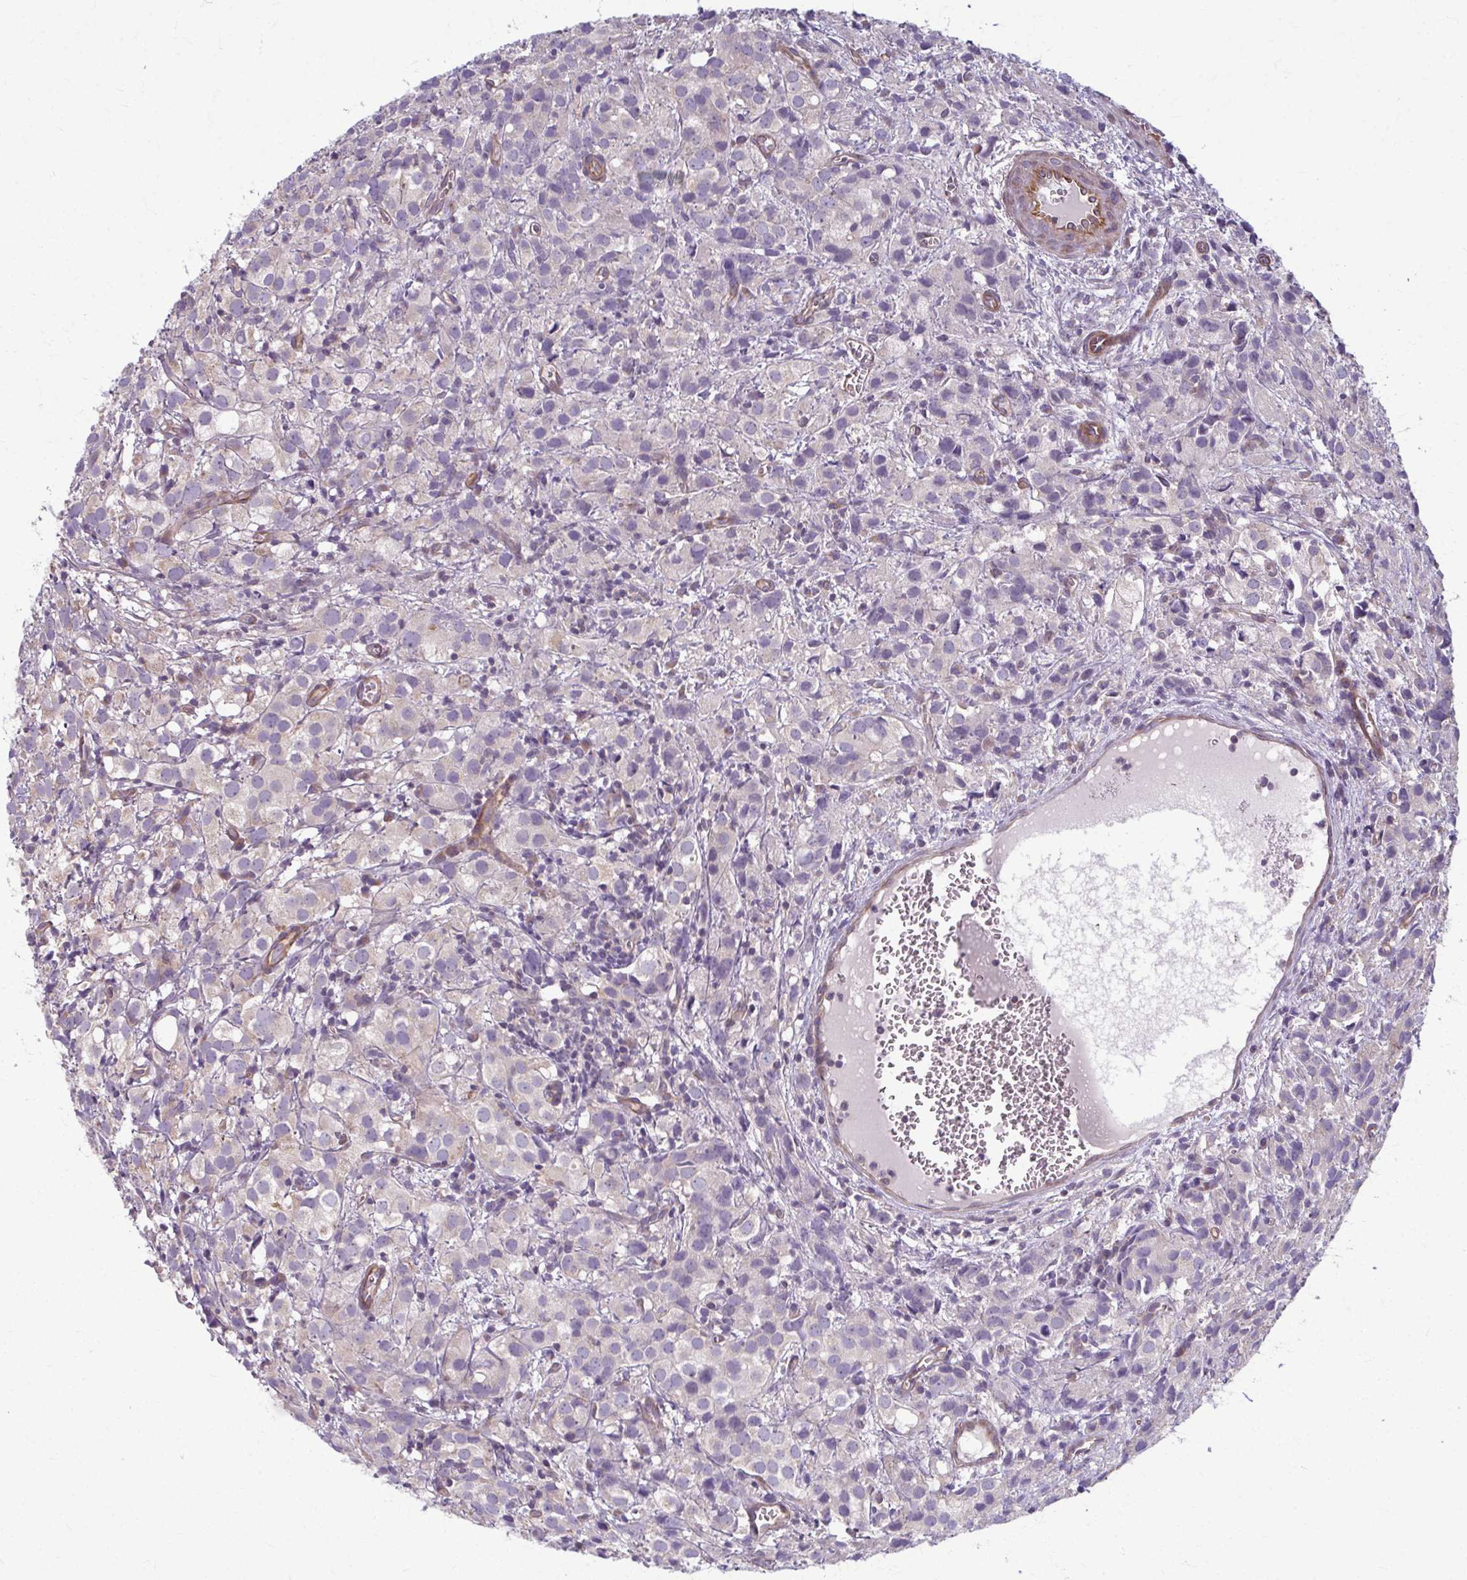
{"staining": {"intensity": "negative", "quantity": "none", "location": "none"}, "tissue": "prostate cancer", "cell_type": "Tumor cells", "image_type": "cancer", "snomed": [{"axis": "morphology", "description": "Adenocarcinoma, High grade"}, {"axis": "topography", "description": "Prostate"}], "caption": "DAB (3,3'-diaminobenzidine) immunohistochemical staining of human prostate cancer displays no significant positivity in tumor cells.", "gene": "EID2B", "patient": {"sex": "male", "age": 86}}